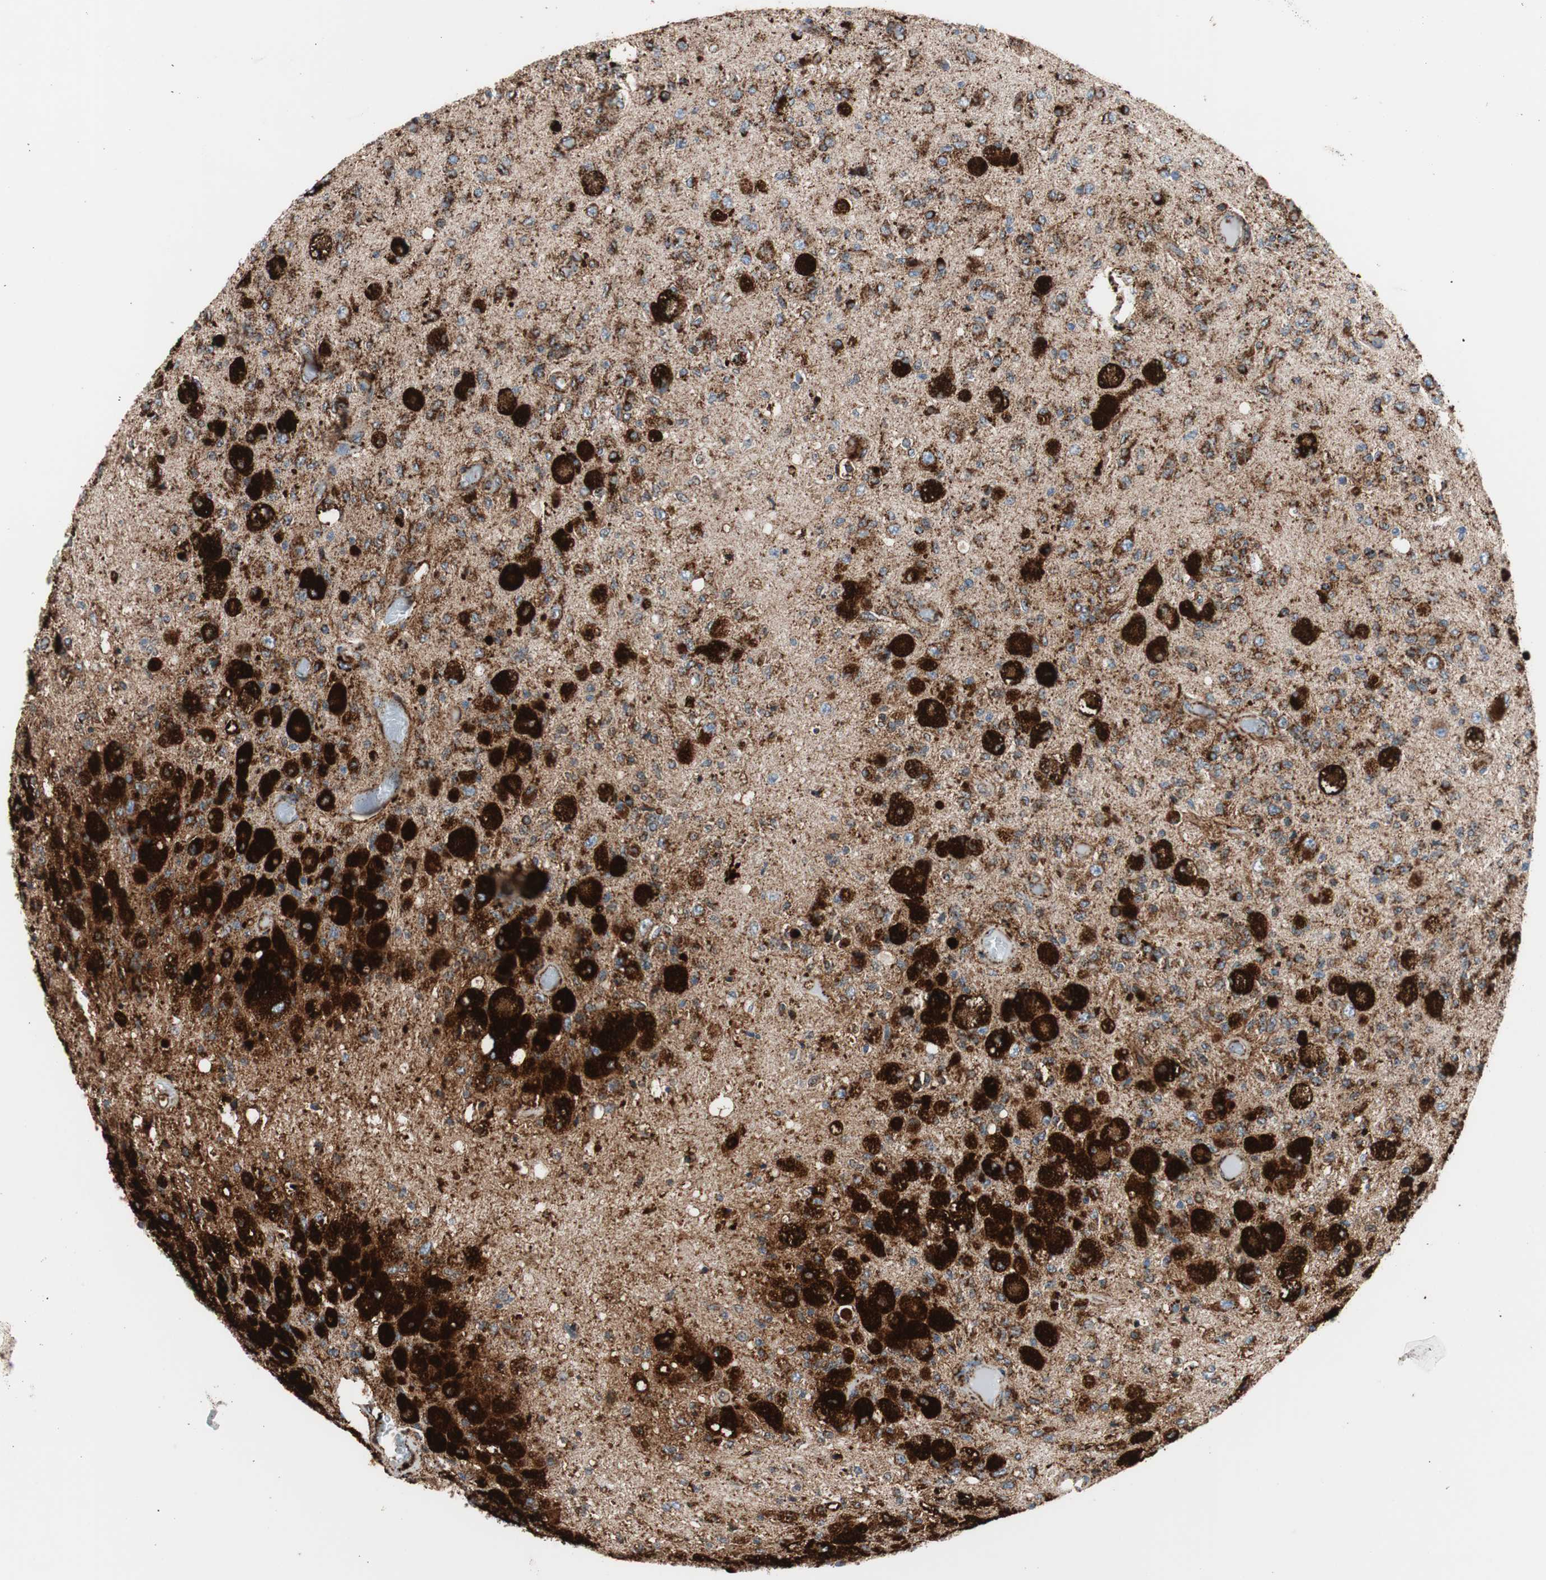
{"staining": {"intensity": "strong", "quantity": ">75%", "location": "cytoplasmic/membranous"}, "tissue": "glioma", "cell_type": "Tumor cells", "image_type": "cancer", "snomed": [{"axis": "morphology", "description": "Normal tissue, NOS"}, {"axis": "morphology", "description": "Glioma, malignant, High grade"}, {"axis": "topography", "description": "Cerebral cortex"}], "caption": "Immunohistochemistry micrograph of glioma stained for a protein (brown), which exhibits high levels of strong cytoplasmic/membranous expression in approximately >75% of tumor cells.", "gene": "LAMP1", "patient": {"sex": "male", "age": 77}}